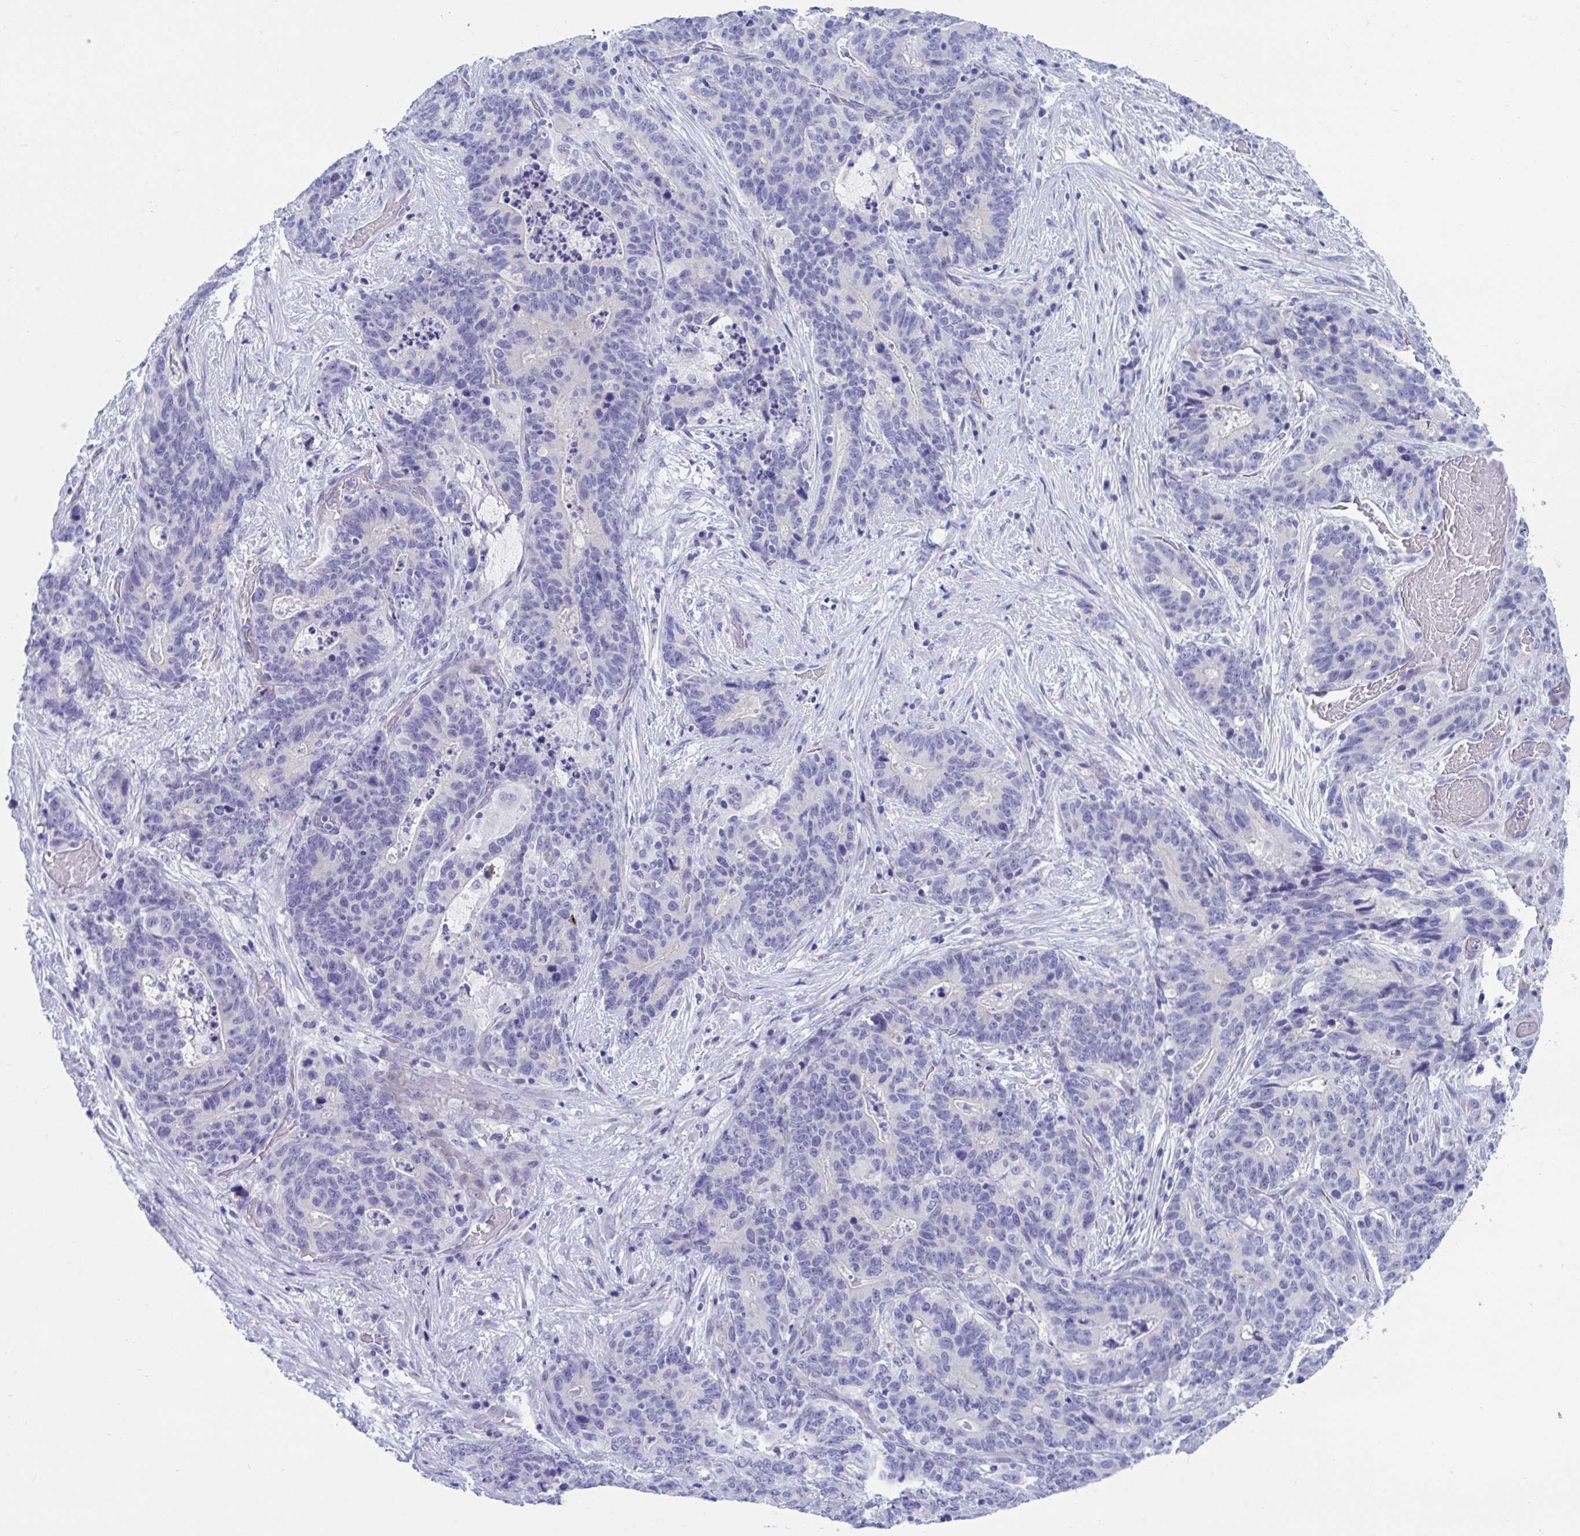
{"staining": {"intensity": "negative", "quantity": "none", "location": "none"}, "tissue": "stomach cancer", "cell_type": "Tumor cells", "image_type": "cancer", "snomed": [{"axis": "morphology", "description": "Normal tissue, NOS"}, {"axis": "morphology", "description": "Adenocarcinoma, NOS"}, {"axis": "topography", "description": "Stomach"}], "caption": "Immunohistochemistry (IHC) micrograph of neoplastic tissue: human stomach cancer stained with DAB (3,3'-diaminobenzidine) reveals no significant protein staining in tumor cells. The staining was performed using DAB (3,3'-diaminobenzidine) to visualize the protein expression in brown, while the nuclei were stained in blue with hematoxylin (Magnification: 20x).", "gene": "TTC30B", "patient": {"sex": "female", "age": 64}}